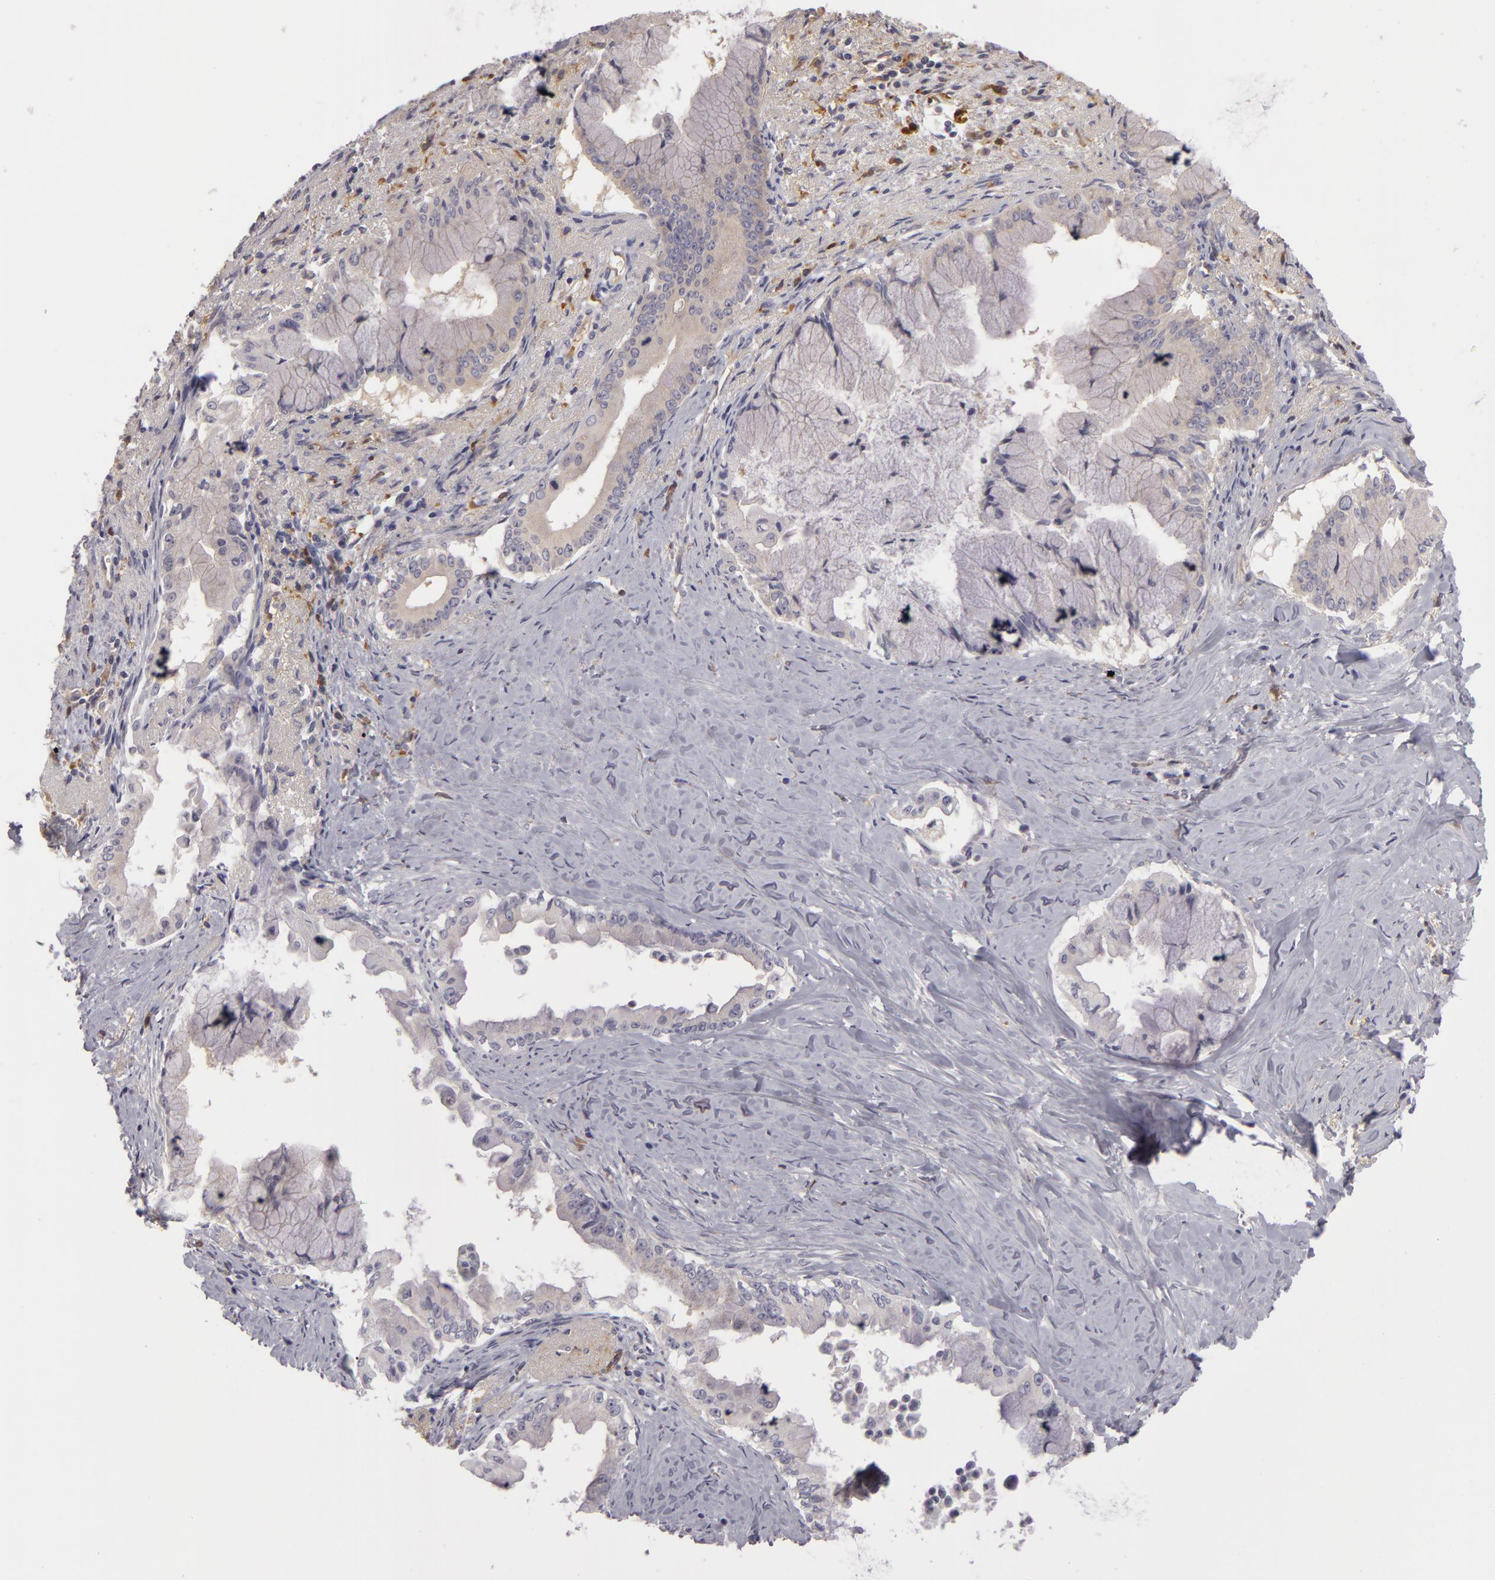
{"staining": {"intensity": "negative", "quantity": "none", "location": "none"}, "tissue": "pancreatic cancer", "cell_type": "Tumor cells", "image_type": "cancer", "snomed": [{"axis": "morphology", "description": "Adenocarcinoma, NOS"}, {"axis": "topography", "description": "Pancreas"}], "caption": "Image shows no significant protein expression in tumor cells of pancreatic cancer (adenocarcinoma). (DAB IHC, high magnification).", "gene": "ZNF229", "patient": {"sex": "male", "age": 59}}